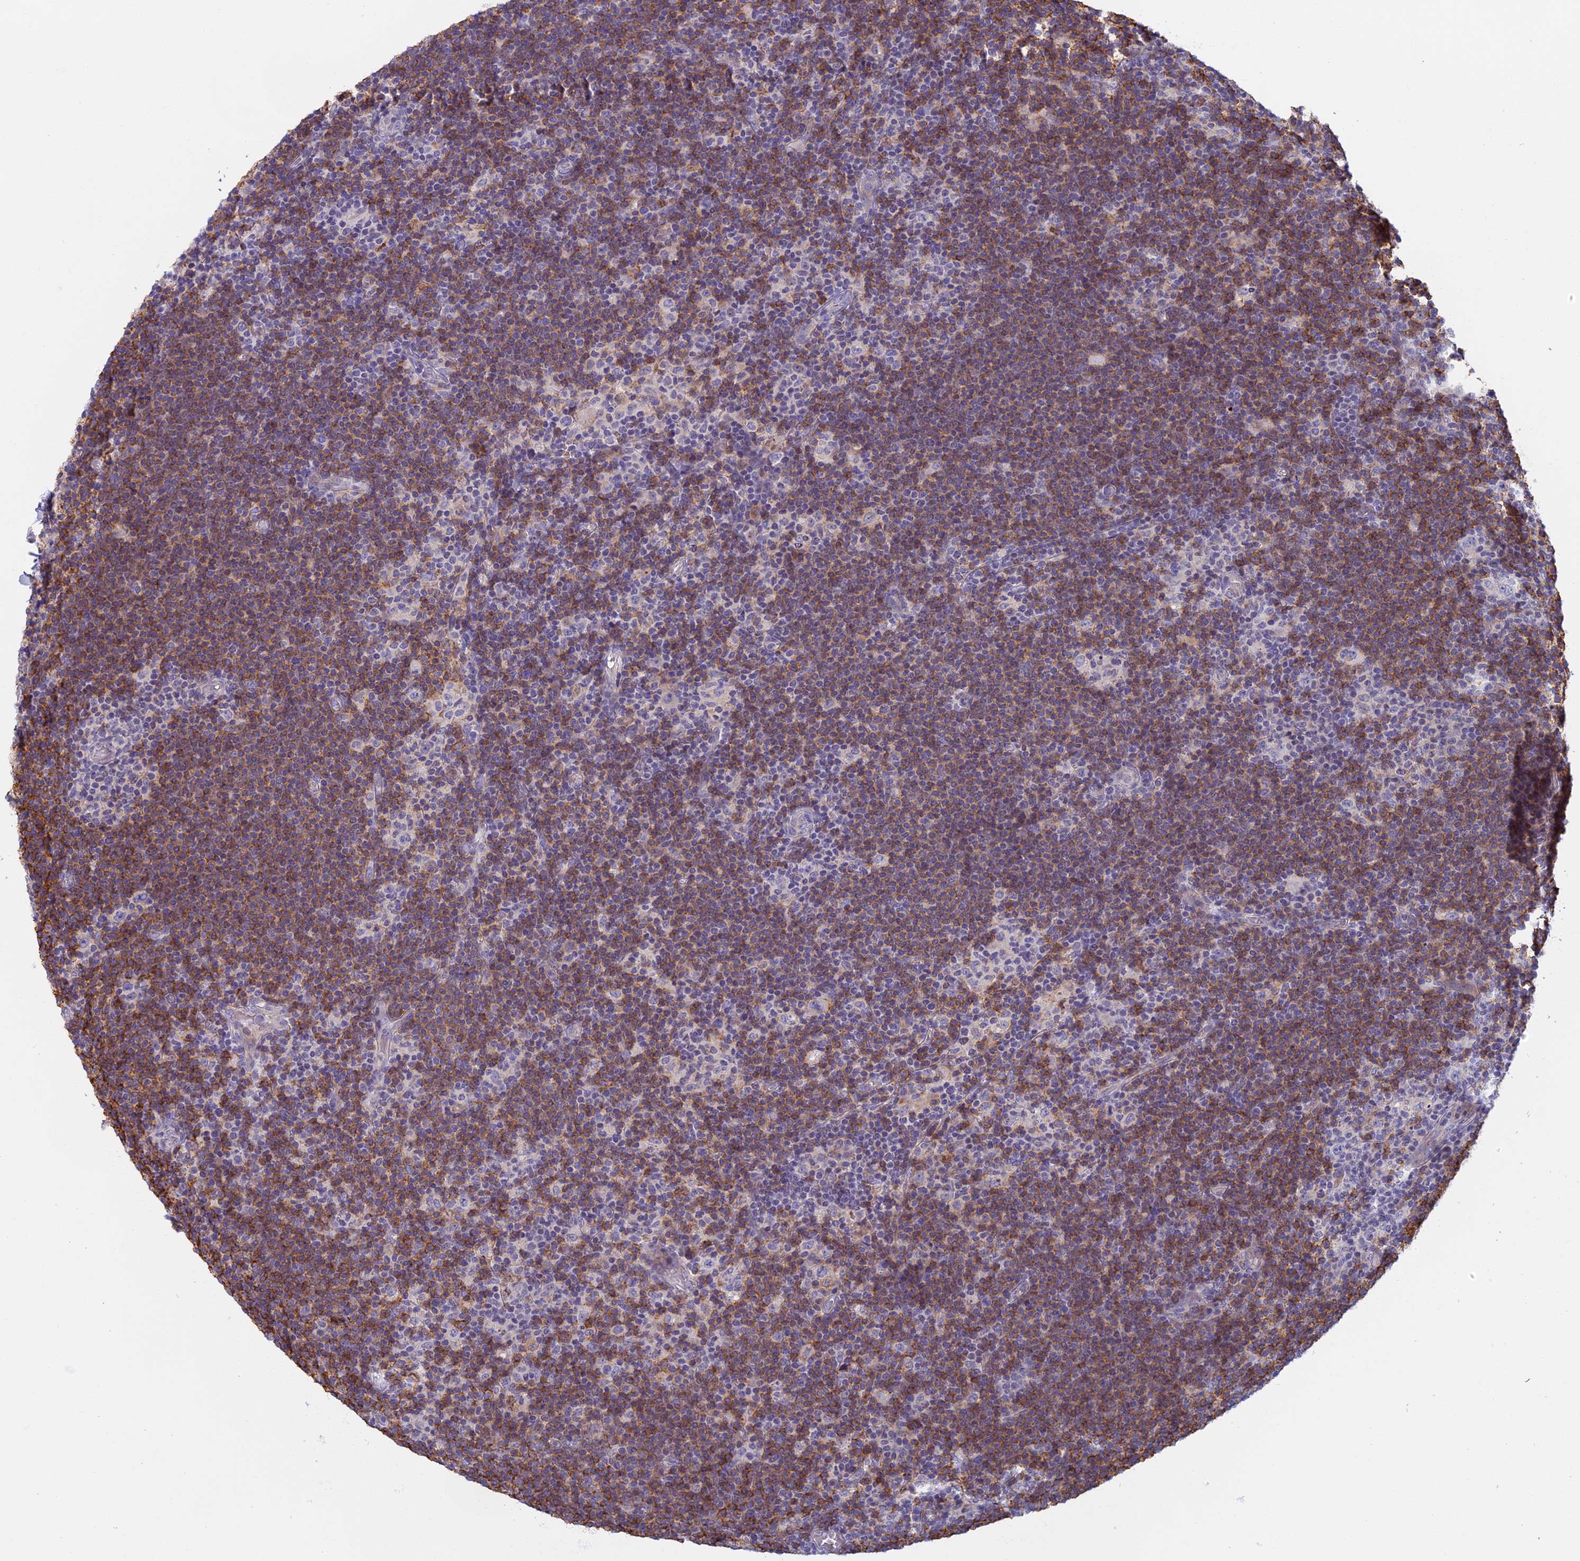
{"staining": {"intensity": "negative", "quantity": "none", "location": "none"}, "tissue": "lymphoma", "cell_type": "Tumor cells", "image_type": "cancer", "snomed": [{"axis": "morphology", "description": "Hodgkin's disease, NOS"}, {"axis": "topography", "description": "Lymph node"}], "caption": "An IHC histopathology image of Hodgkin's disease is shown. There is no staining in tumor cells of Hodgkin's disease.", "gene": "EDAR", "patient": {"sex": "female", "age": 57}}